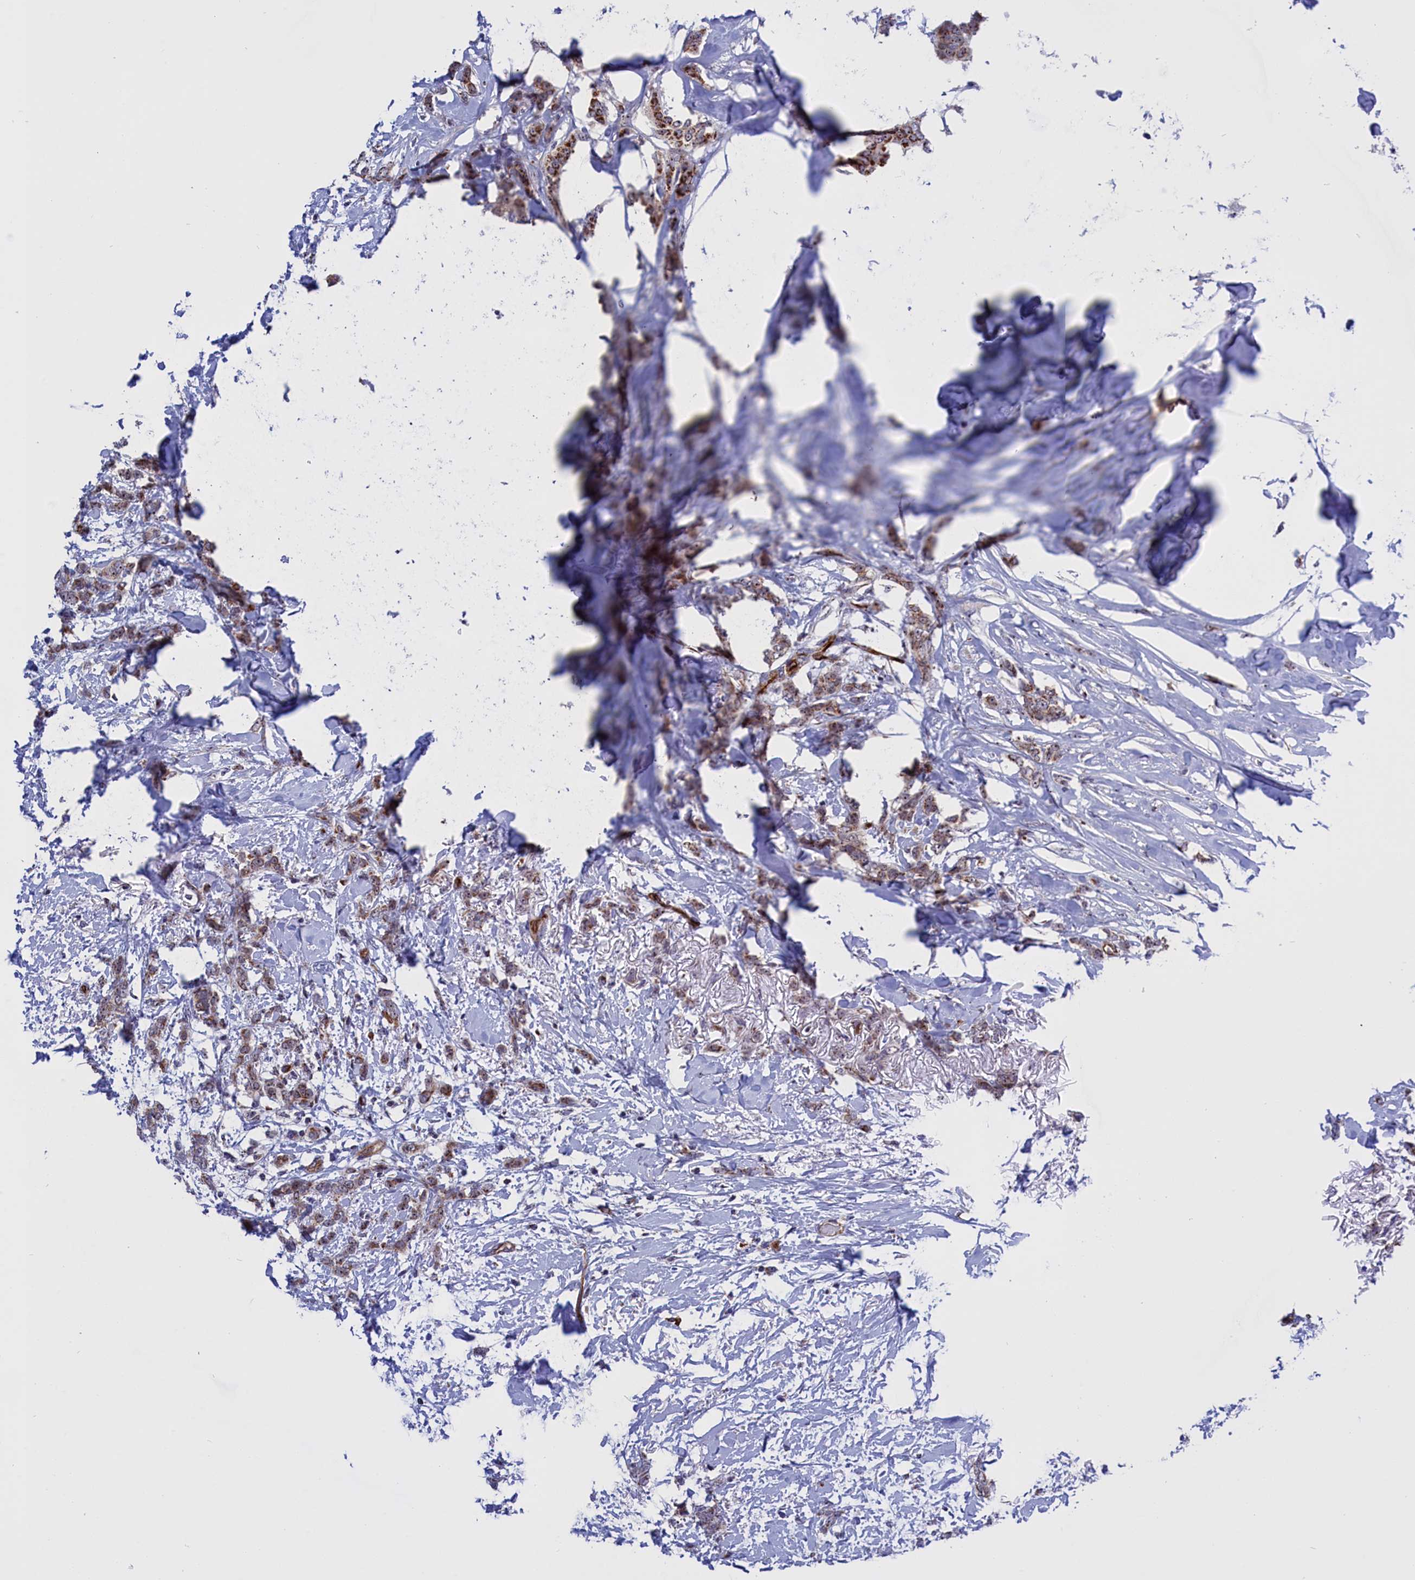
{"staining": {"intensity": "moderate", "quantity": ">75%", "location": "cytoplasmic/membranous"}, "tissue": "breast cancer", "cell_type": "Tumor cells", "image_type": "cancer", "snomed": [{"axis": "morphology", "description": "Duct carcinoma"}, {"axis": "topography", "description": "Breast"}], "caption": "This is a micrograph of IHC staining of intraductal carcinoma (breast), which shows moderate positivity in the cytoplasmic/membranous of tumor cells.", "gene": "MPND", "patient": {"sex": "female", "age": 72}}